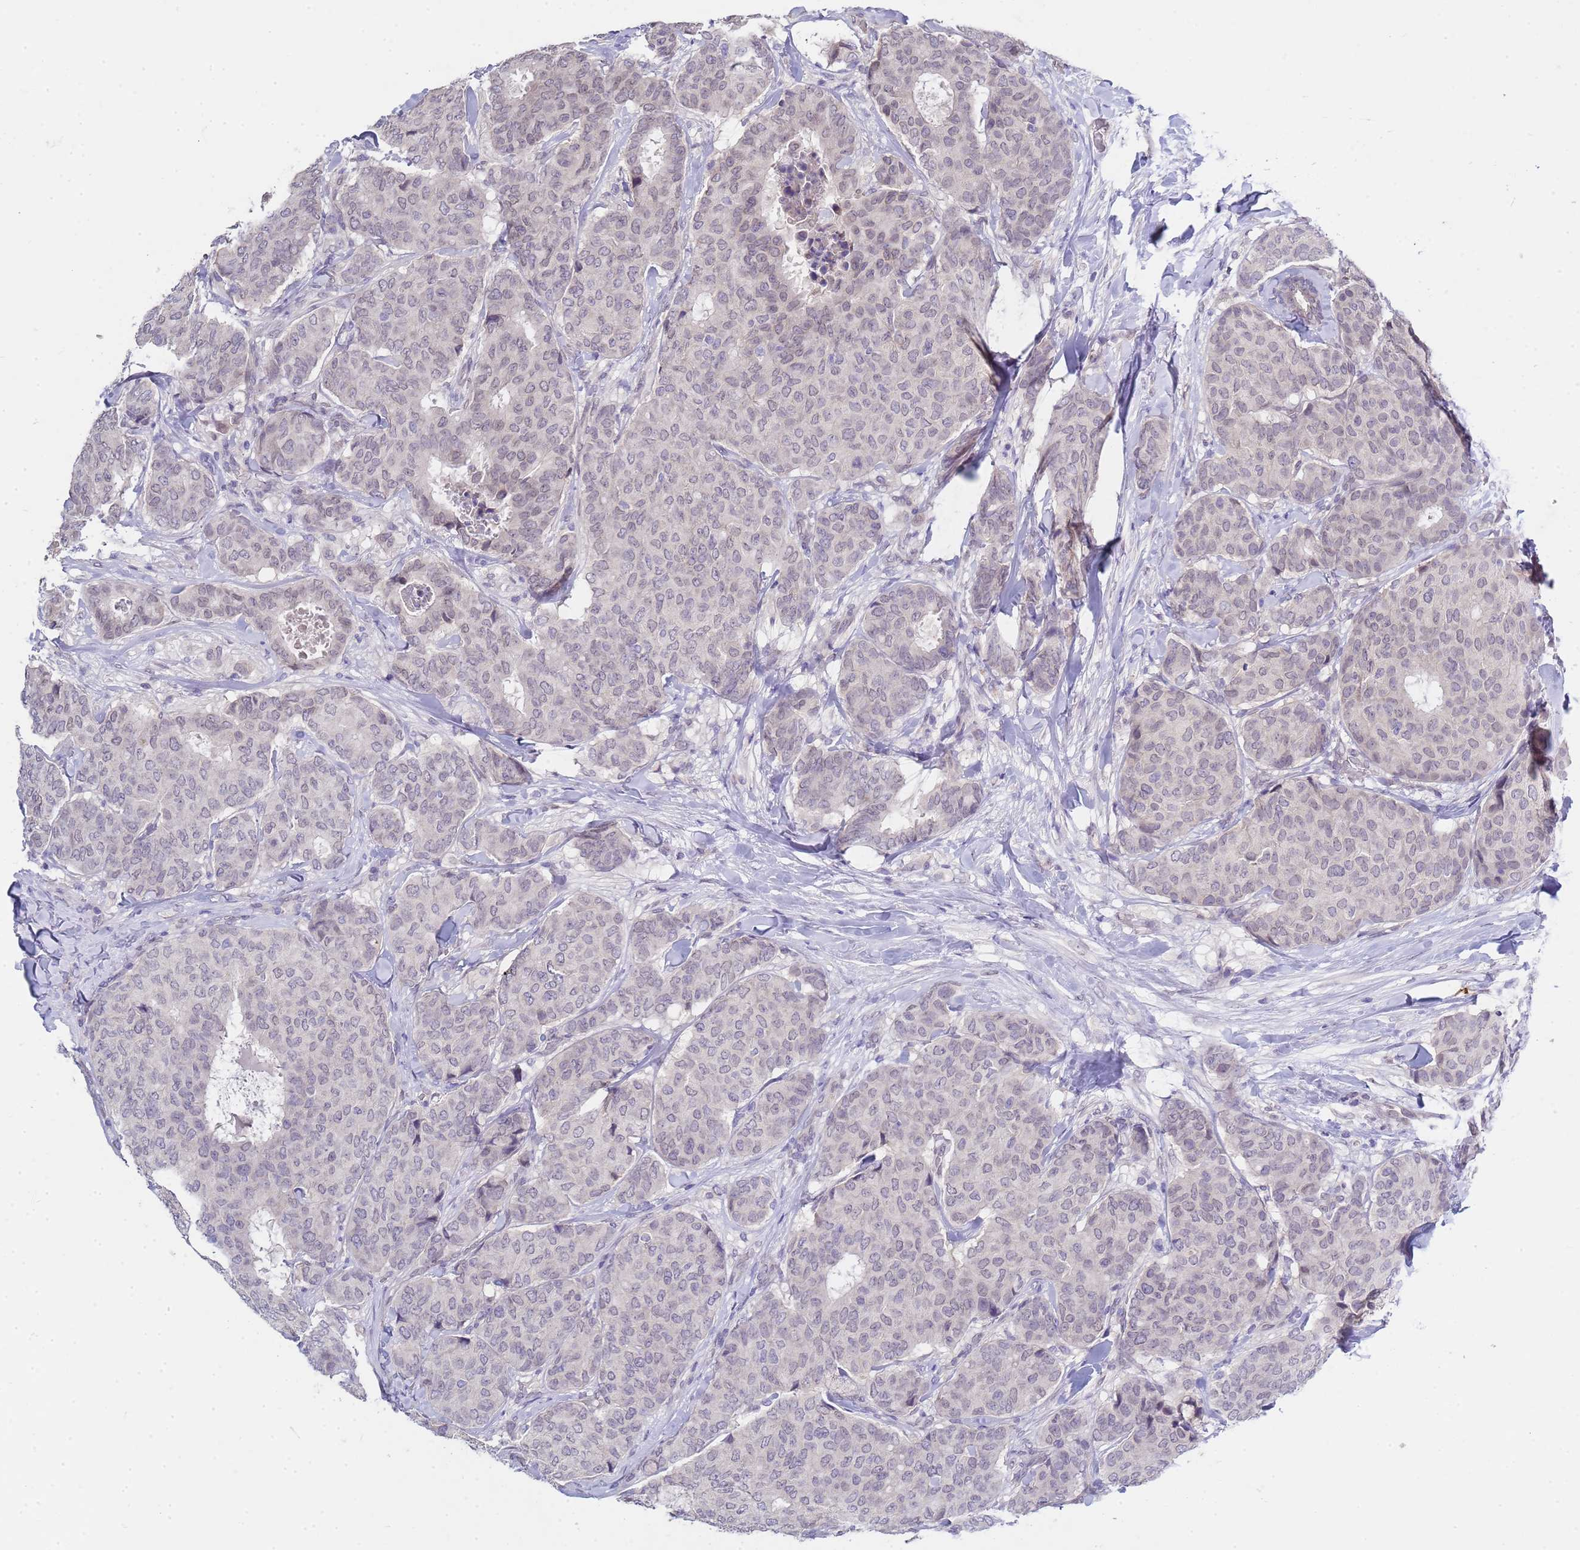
{"staining": {"intensity": "negative", "quantity": "none", "location": "none"}, "tissue": "breast cancer", "cell_type": "Tumor cells", "image_type": "cancer", "snomed": [{"axis": "morphology", "description": "Duct carcinoma"}, {"axis": "topography", "description": "Breast"}], "caption": "A histopathology image of intraductal carcinoma (breast) stained for a protein demonstrates no brown staining in tumor cells.", "gene": "TRMT10A", "patient": {"sex": "female", "age": 75}}